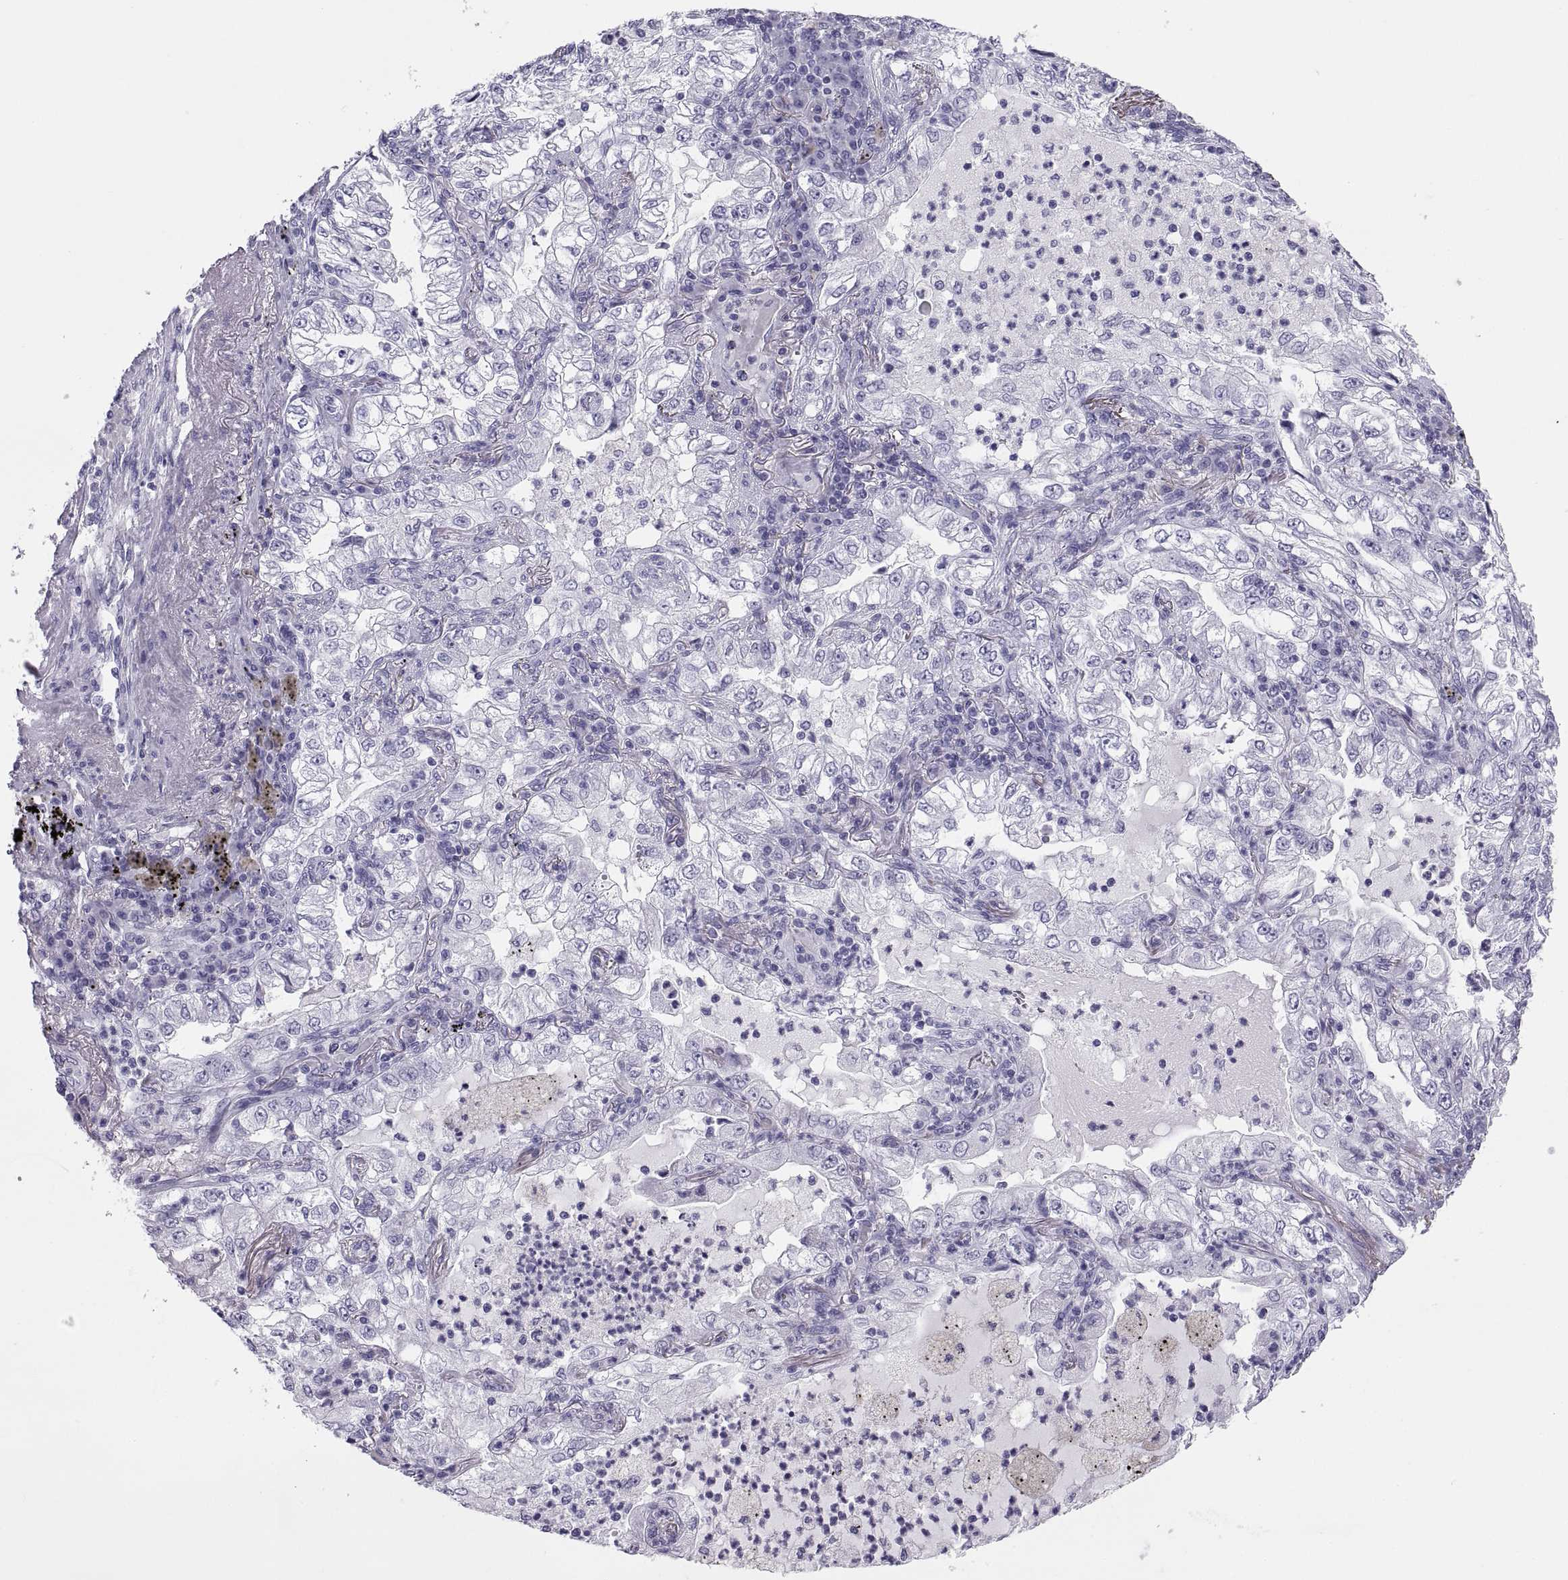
{"staining": {"intensity": "negative", "quantity": "none", "location": "none"}, "tissue": "lung cancer", "cell_type": "Tumor cells", "image_type": "cancer", "snomed": [{"axis": "morphology", "description": "Adenocarcinoma, NOS"}, {"axis": "topography", "description": "Lung"}], "caption": "Immunohistochemistry (IHC) image of human lung cancer (adenocarcinoma) stained for a protein (brown), which reveals no positivity in tumor cells.", "gene": "PAX2", "patient": {"sex": "female", "age": 73}}